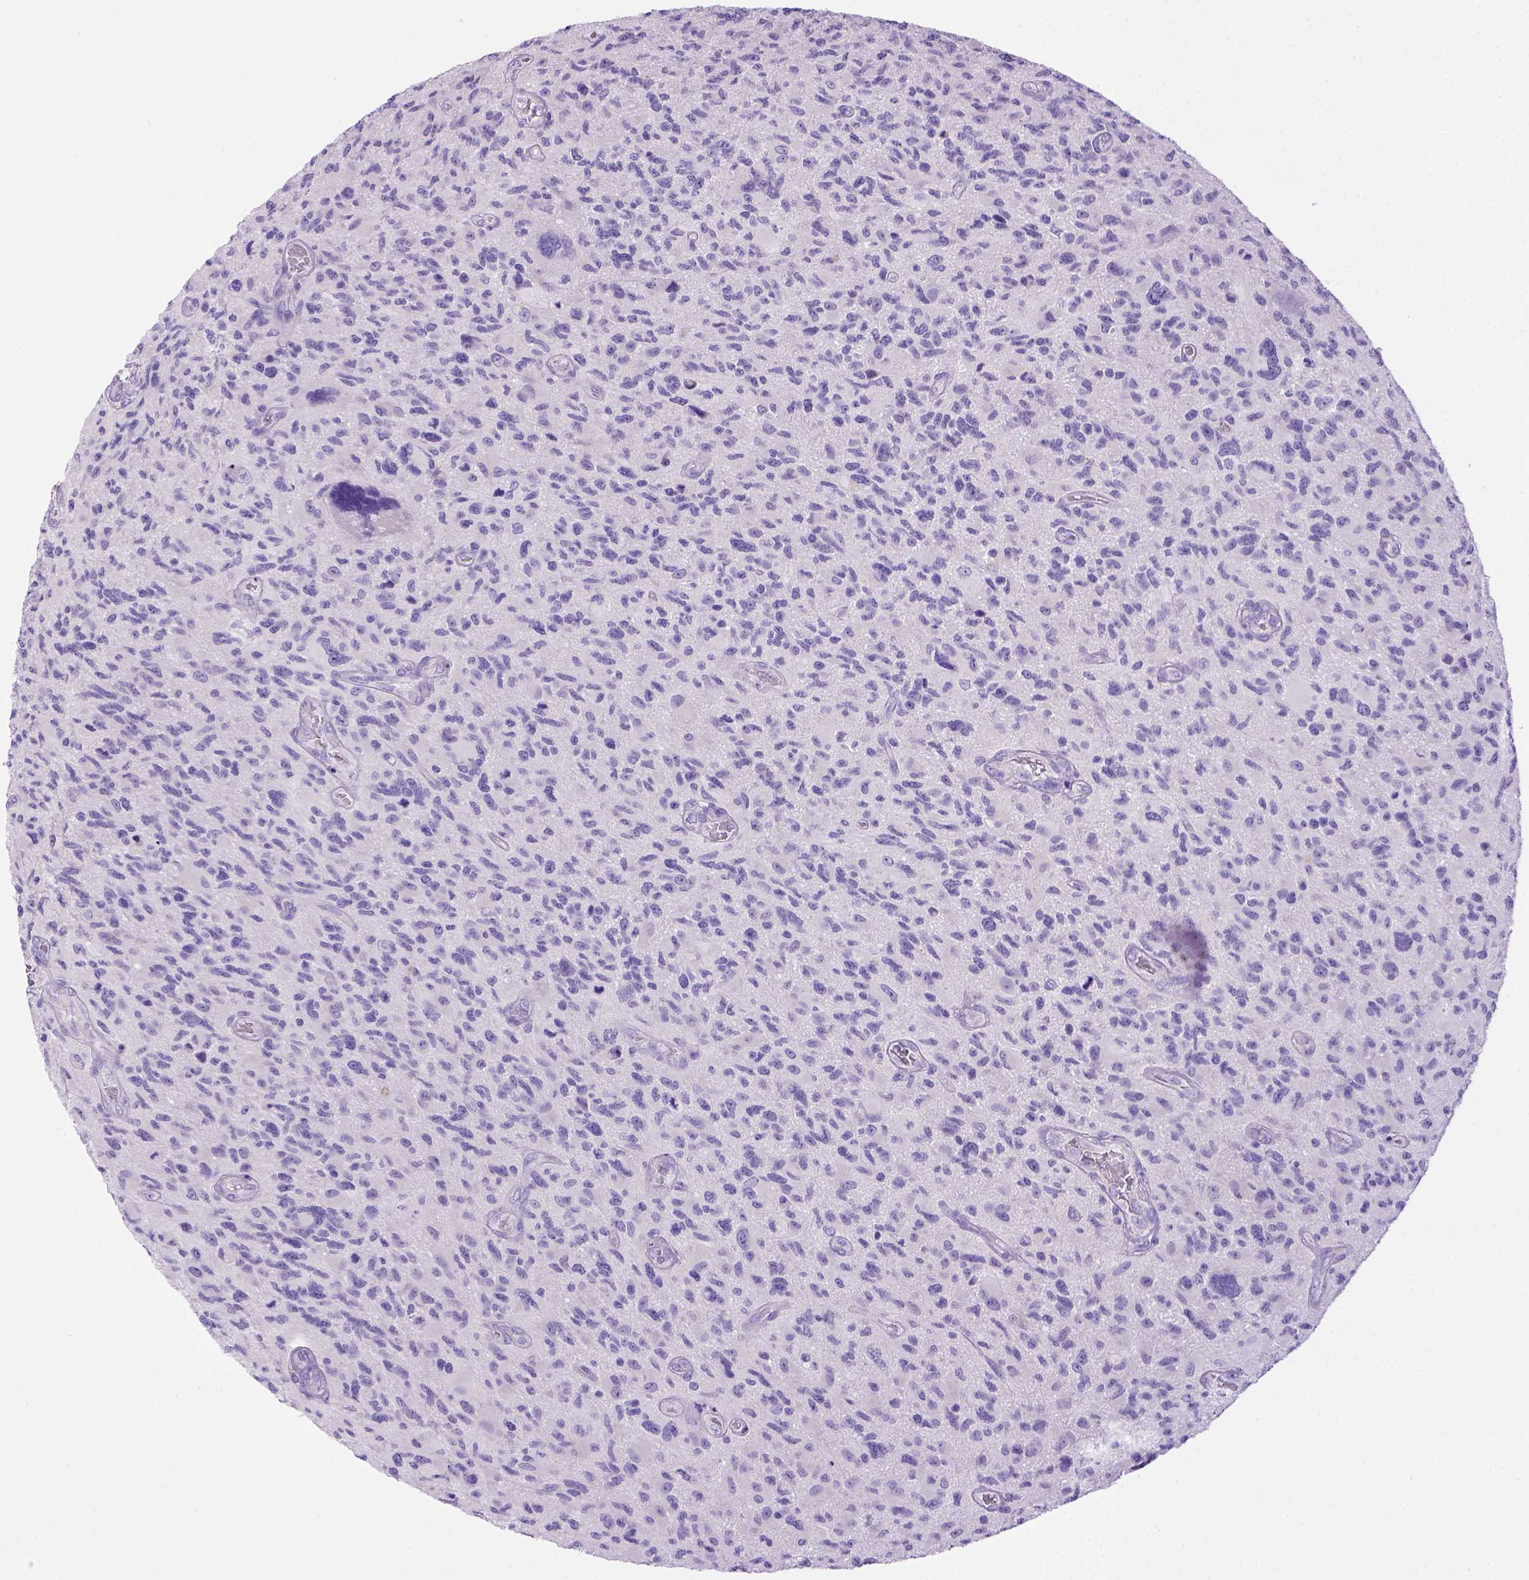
{"staining": {"intensity": "negative", "quantity": "none", "location": "none"}, "tissue": "glioma", "cell_type": "Tumor cells", "image_type": "cancer", "snomed": [{"axis": "morphology", "description": "Glioma, malignant, NOS"}, {"axis": "morphology", "description": "Glioma, malignant, High grade"}, {"axis": "topography", "description": "Brain"}], "caption": "The photomicrograph demonstrates no staining of tumor cells in glioma.", "gene": "BAAT", "patient": {"sex": "female", "age": 71}}